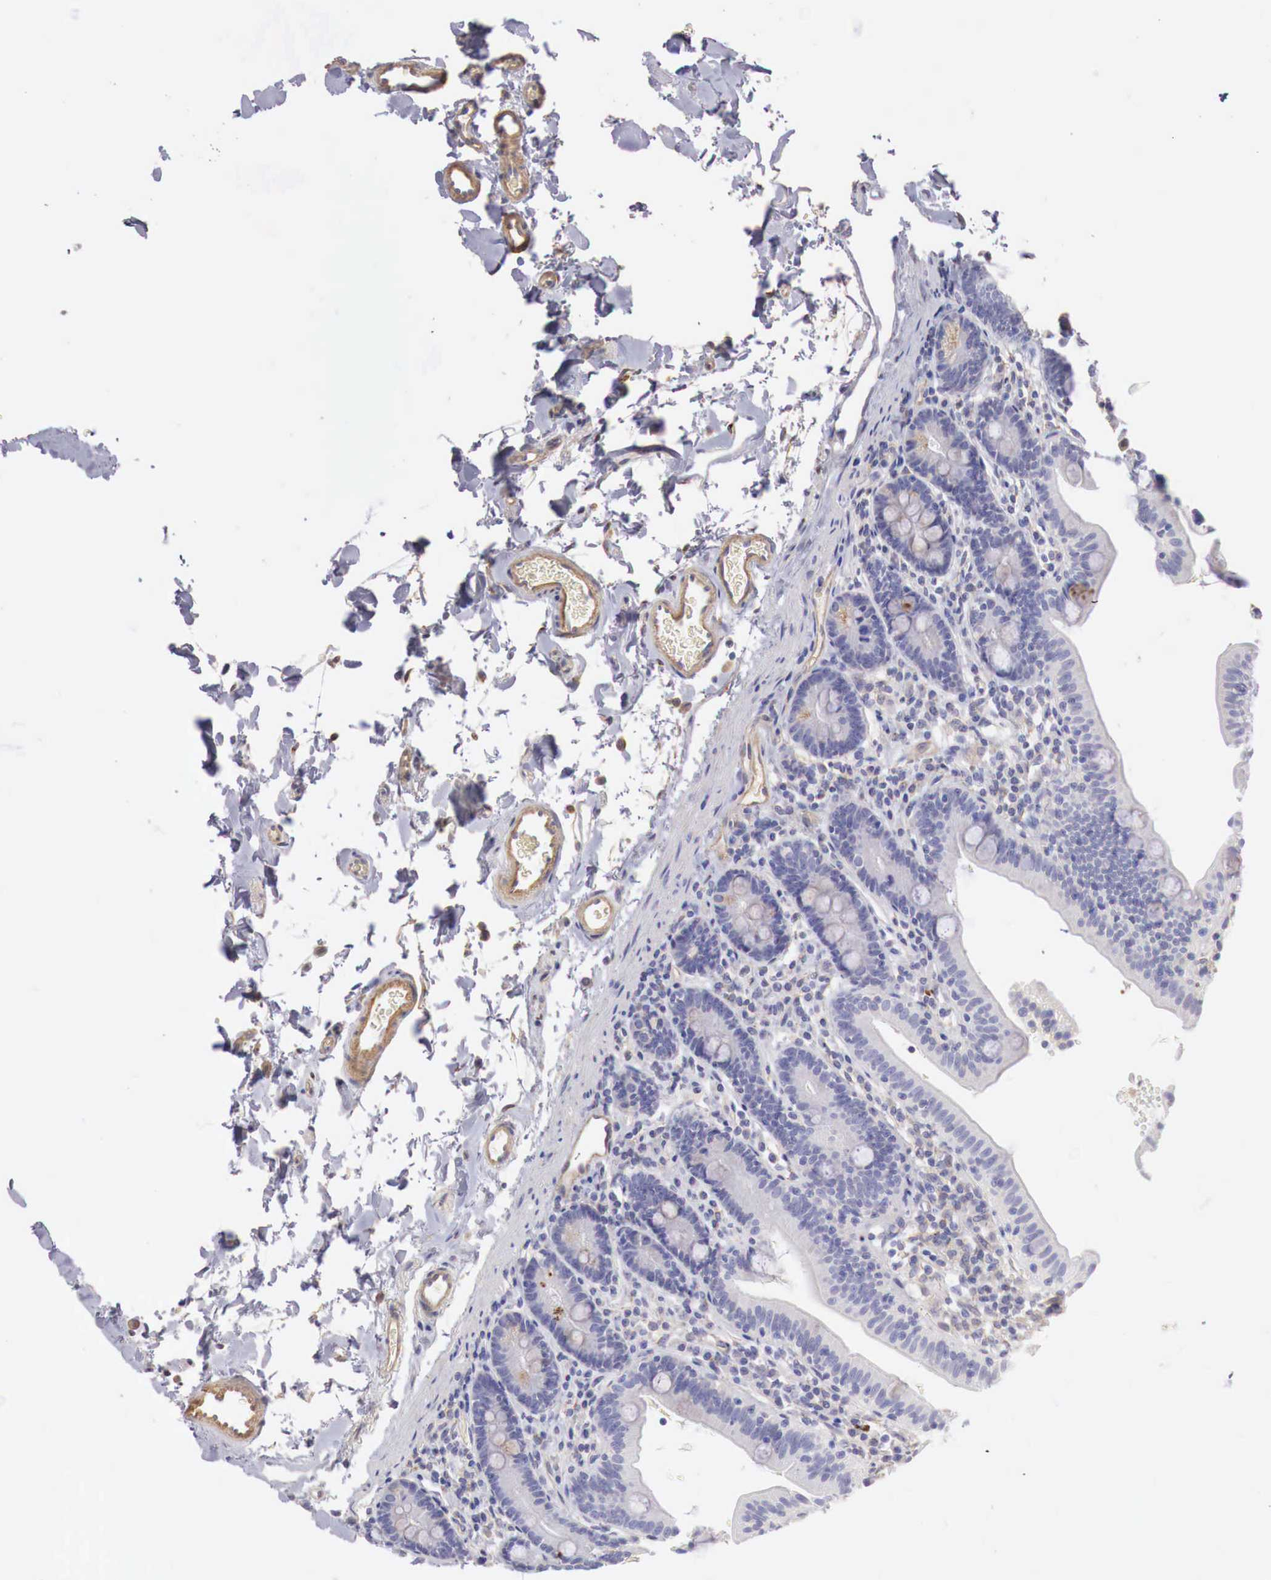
{"staining": {"intensity": "negative", "quantity": "none", "location": "none"}, "tissue": "duodenum", "cell_type": "Glandular cells", "image_type": "normal", "snomed": [{"axis": "morphology", "description": "Normal tissue, NOS"}, {"axis": "topography", "description": "Duodenum"}], "caption": "The IHC photomicrograph has no significant expression in glandular cells of duodenum. (Stains: DAB immunohistochemistry (IHC) with hematoxylin counter stain, Microscopy: brightfield microscopy at high magnification).", "gene": "KLHDC7B", "patient": {"sex": "male", "age": 70}}